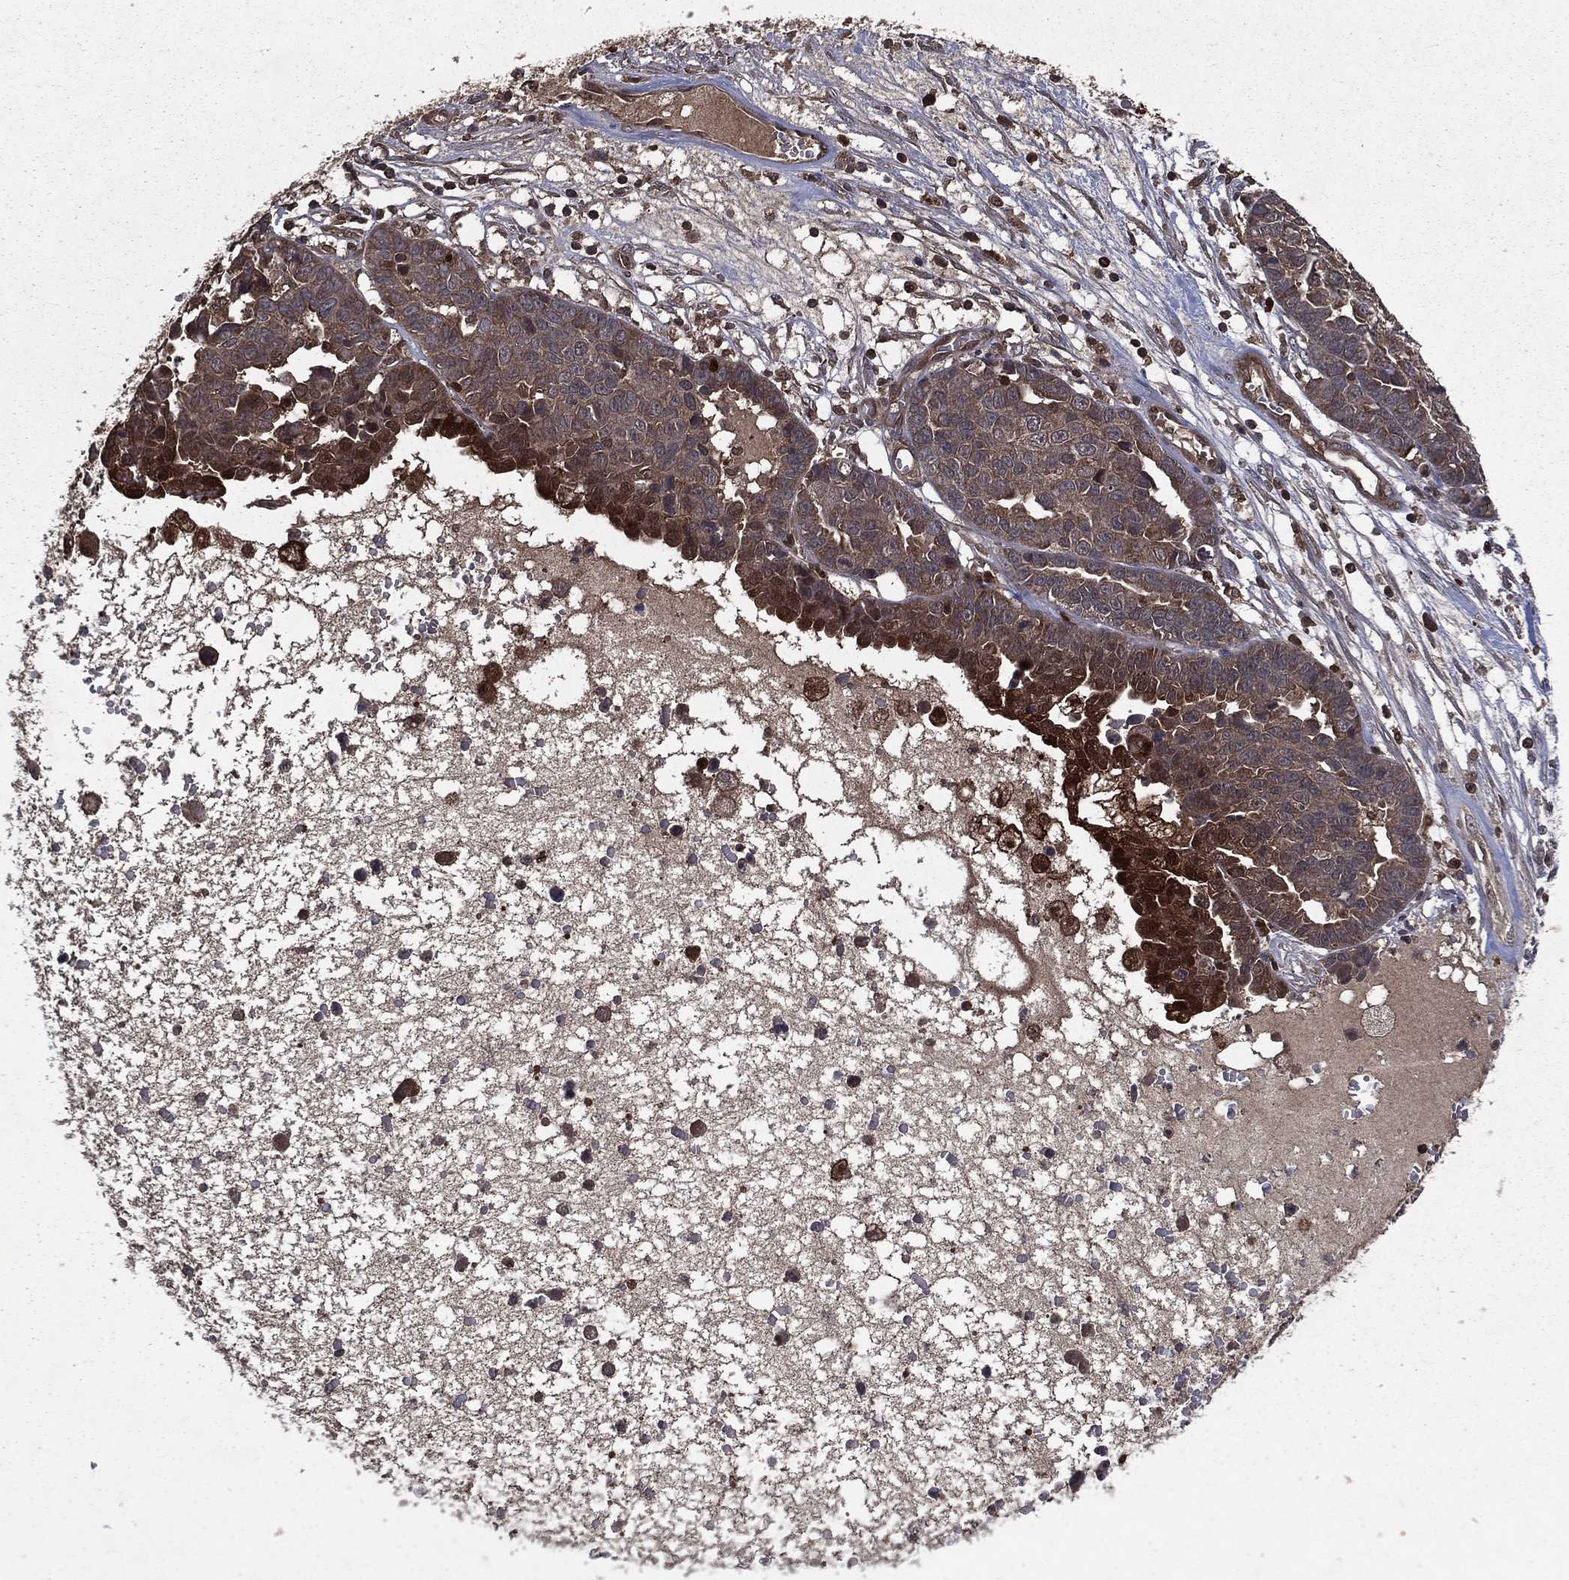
{"staining": {"intensity": "strong", "quantity": "<25%", "location": "cytoplasmic/membranous,nuclear"}, "tissue": "ovarian cancer", "cell_type": "Tumor cells", "image_type": "cancer", "snomed": [{"axis": "morphology", "description": "Cystadenocarcinoma, serous, NOS"}, {"axis": "topography", "description": "Ovary"}], "caption": "Human ovarian serous cystadenocarcinoma stained with a protein marker reveals strong staining in tumor cells.", "gene": "FGD1", "patient": {"sex": "female", "age": 87}}